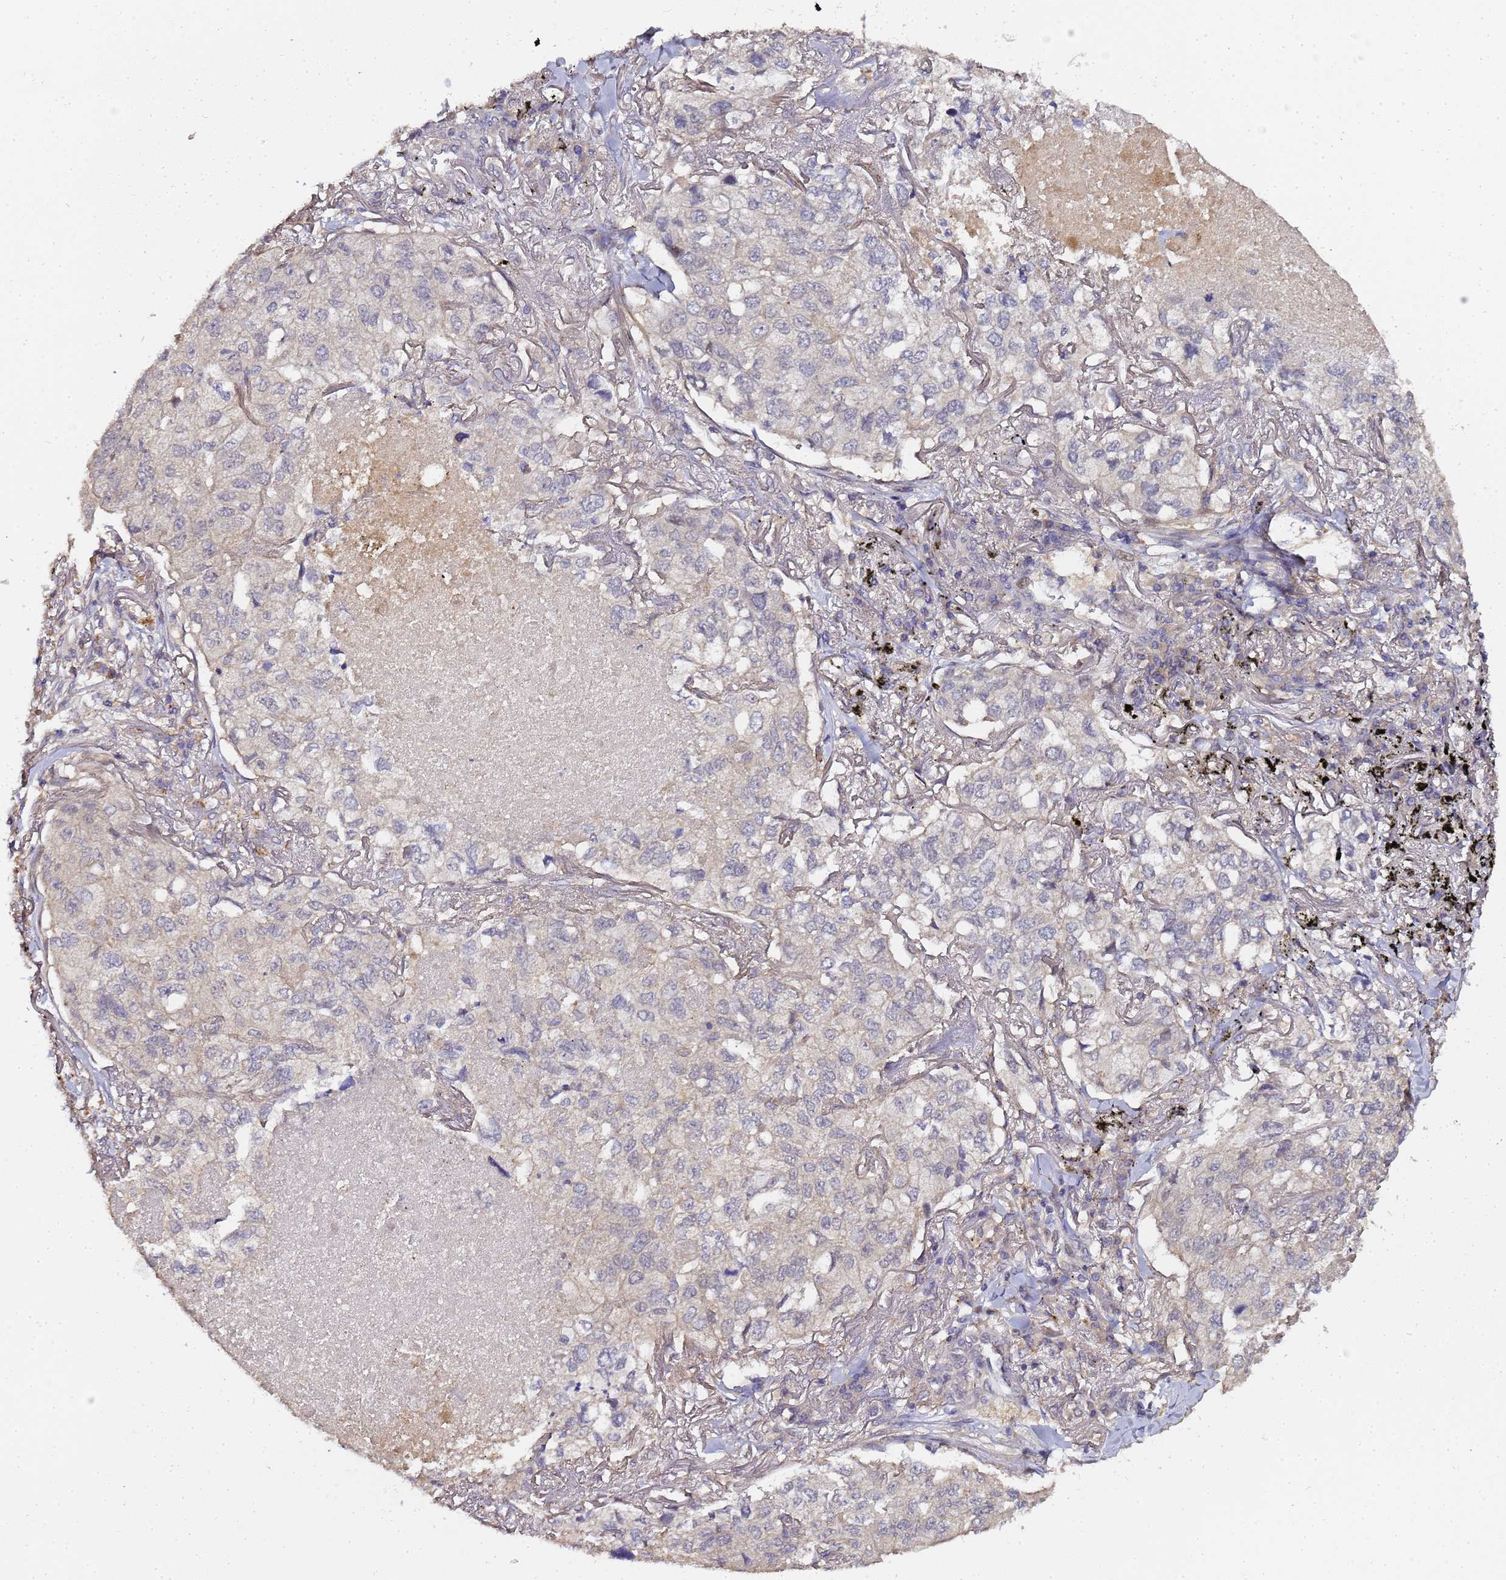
{"staining": {"intensity": "weak", "quantity": "<25%", "location": "cytoplasmic/membranous"}, "tissue": "lung cancer", "cell_type": "Tumor cells", "image_type": "cancer", "snomed": [{"axis": "morphology", "description": "Adenocarcinoma, NOS"}, {"axis": "topography", "description": "Lung"}], "caption": "The micrograph exhibits no significant positivity in tumor cells of lung cancer (adenocarcinoma).", "gene": "LGI4", "patient": {"sex": "male", "age": 65}}